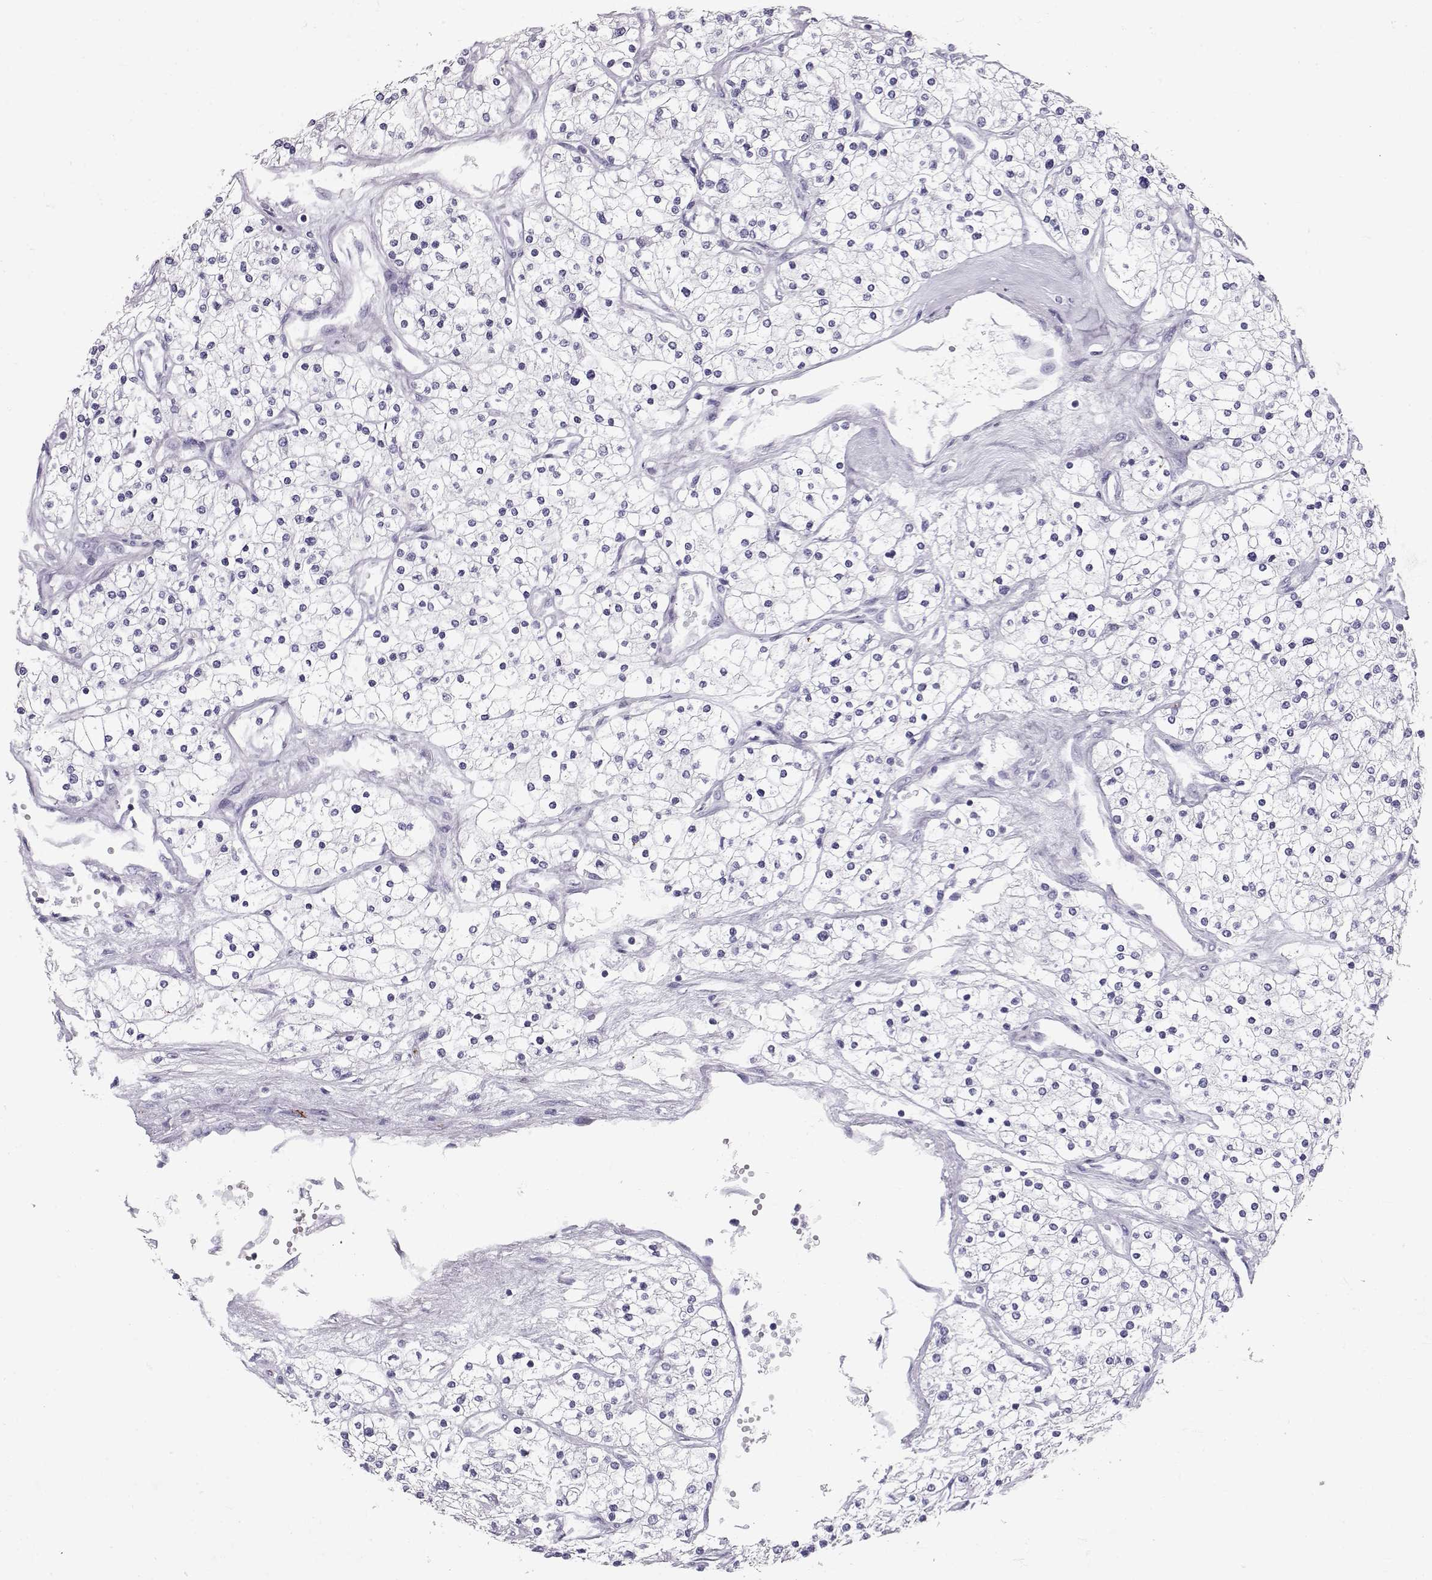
{"staining": {"intensity": "negative", "quantity": "none", "location": "none"}, "tissue": "renal cancer", "cell_type": "Tumor cells", "image_type": "cancer", "snomed": [{"axis": "morphology", "description": "Adenocarcinoma, NOS"}, {"axis": "topography", "description": "Kidney"}], "caption": "Immunohistochemistry of human renal cancer (adenocarcinoma) displays no positivity in tumor cells.", "gene": "RD3", "patient": {"sex": "male", "age": 80}}